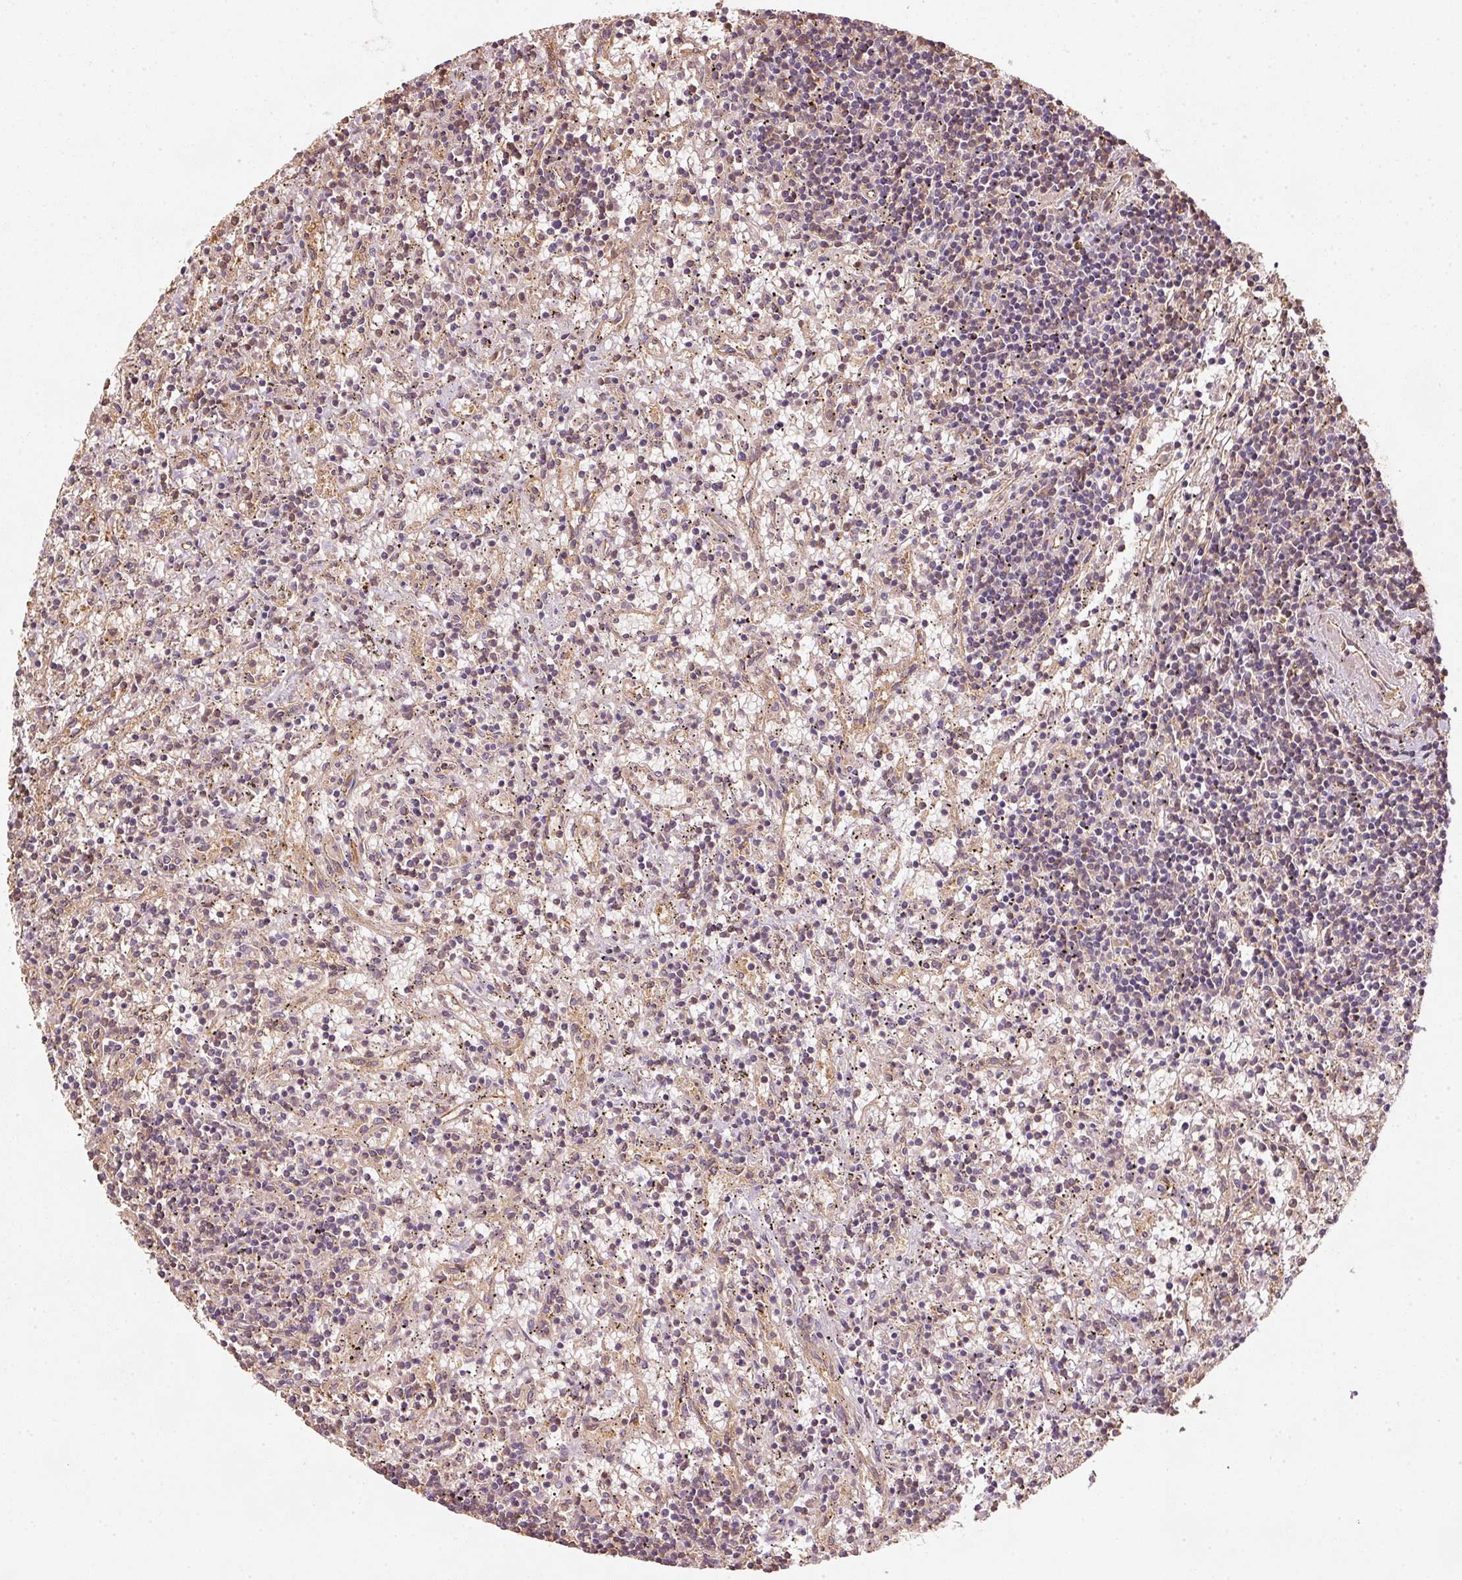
{"staining": {"intensity": "negative", "quantity": "none", "location": "none"}, "tissue": "lymphoma", "cell_type": "Tumor cells", "image_type": "cancer", "snomed": [{"axis": "morphology", "description": "Malignant lymphoma, non-Hodgkin's type, Low grade"}, {"axis": "topography", "description": "Spleen"}], "caption": "An immunohistochemistry (IHC) histopathology image of lymphoma is shown. There is no staining in tumor cells of lymphoma.", "gene": "STAU1", "patient": {"sex": "male", "age": 76}}